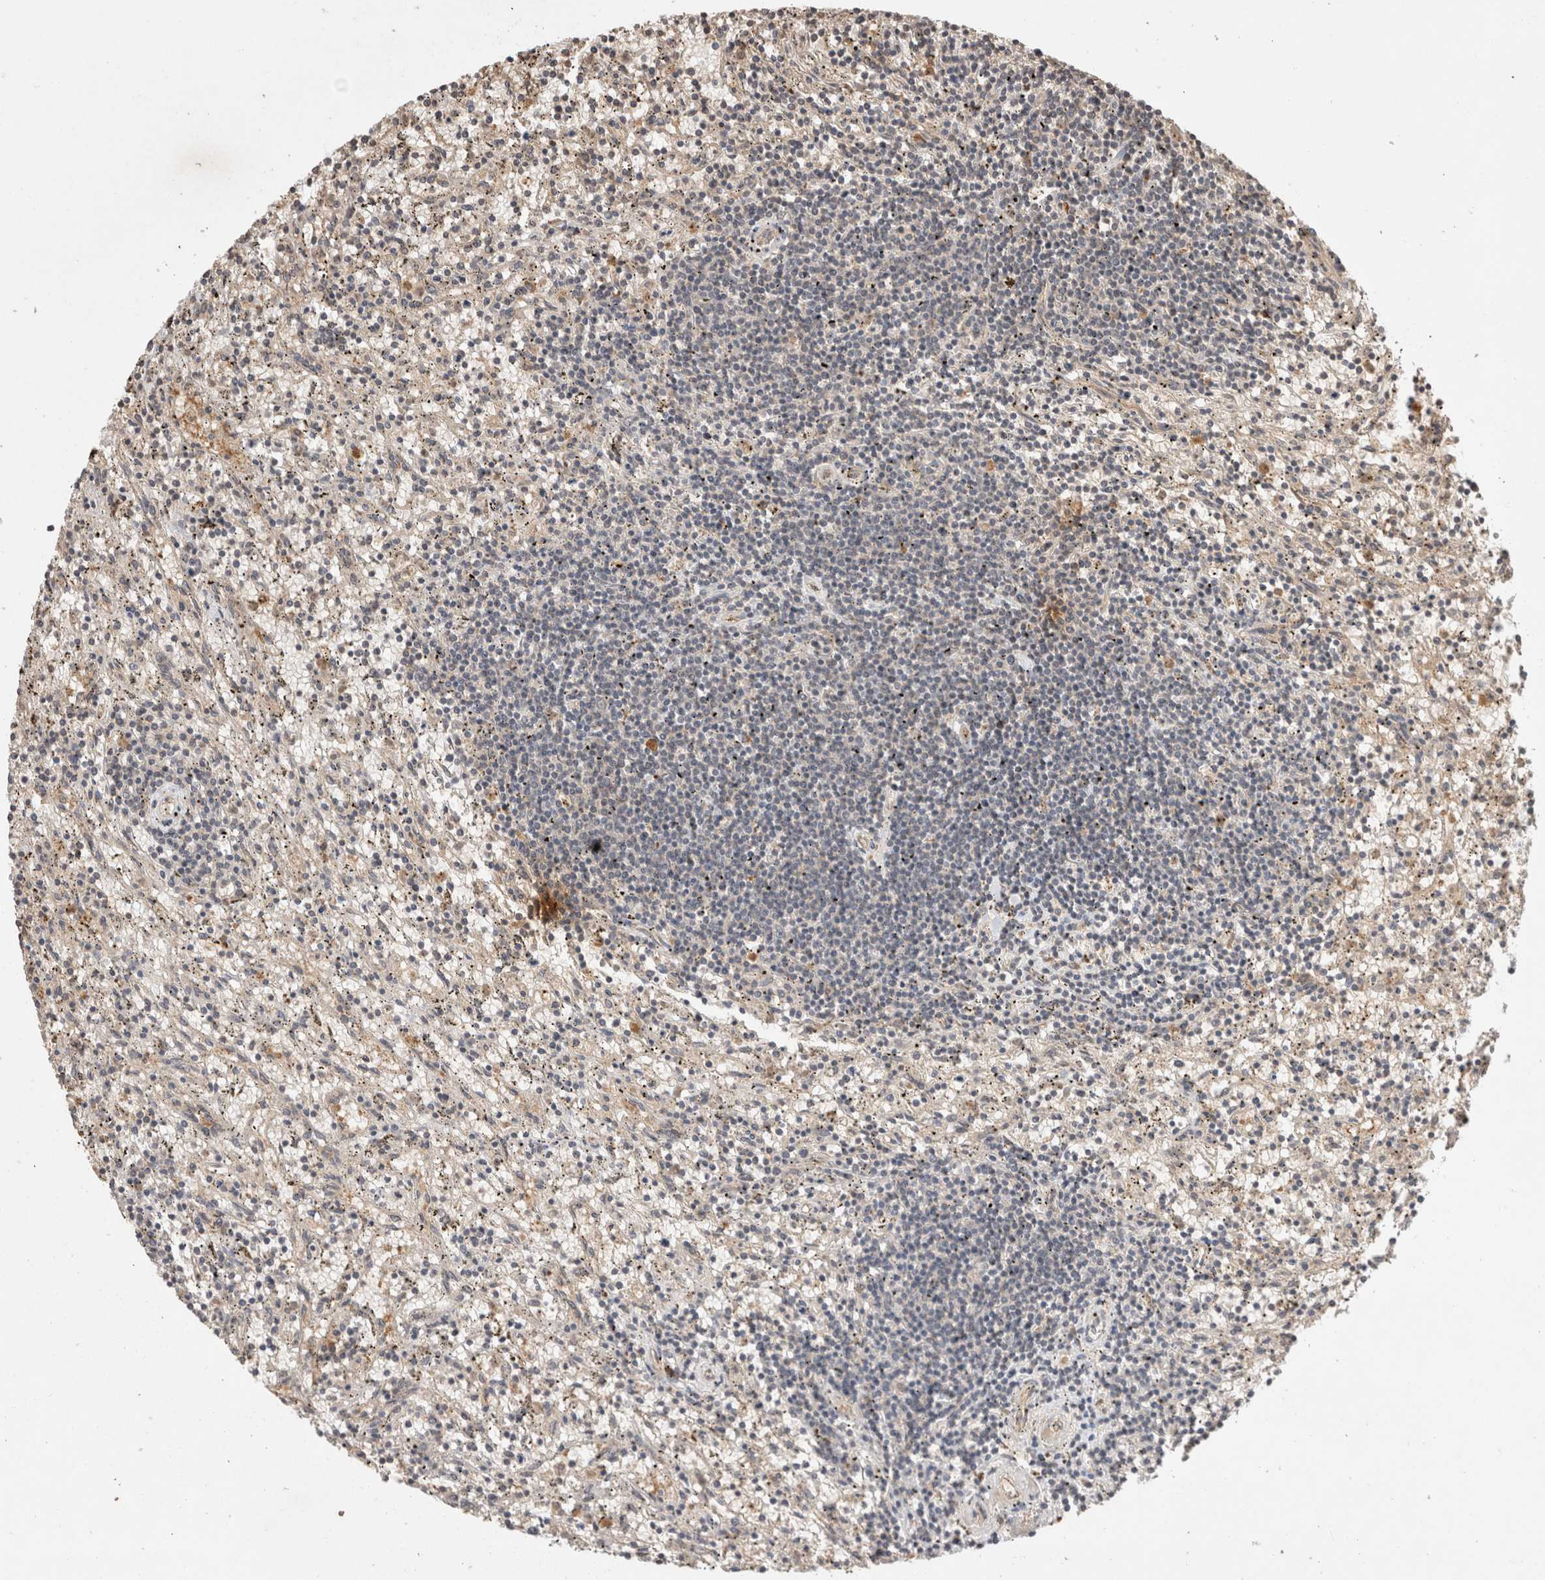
{"staining": {"intensity": "negative", "quantity": "none", "location": "none"}, "tissue": "lymphoma", "cell_type": "Tumor cells", "image_type": "cancer", "snomed": [{"axis": "morphology", "description": "Malignant lymphoma, non-Hodgkin's type, Low grade"}, {"axis": "topography", "description": "Spleen"}], "caption": "This is an IHC micrograph of low-grade malignant lymphoma, non-Hodgkin's type. There is no positivity in tumor cells.", "gene": "PRMT3", "patient": {"sex": "male", "age": 76}}